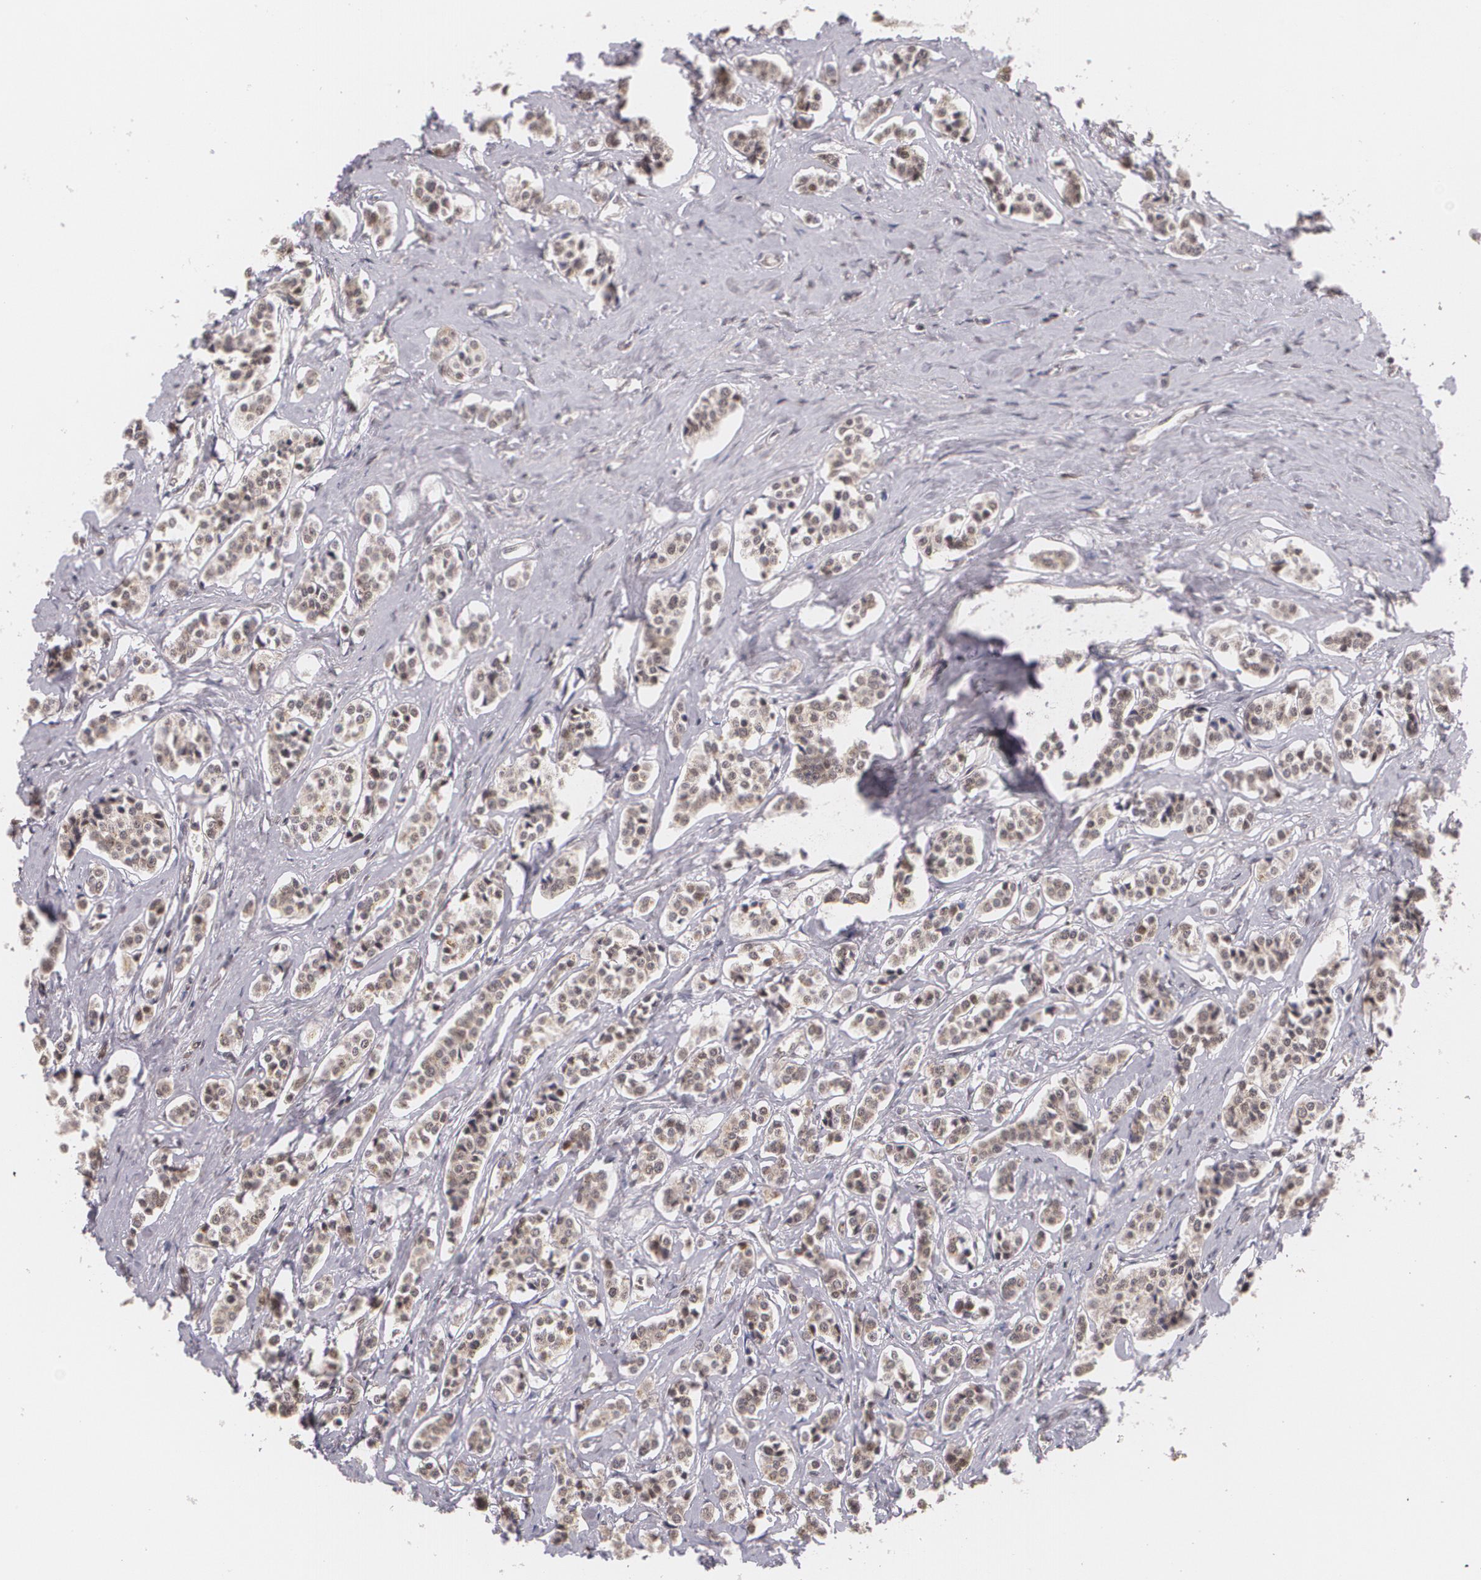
{"staining": {"intensity": "weak", "quantity": "25%-75%", "location": "cytoplasmic/membranous"}, "tissue": "carcinoid", "cell_type": "Tumor cells", "image_type": "cancer", "snomed": [{"axis": "morphology", "description": "Carcinoid, malignant, NOS"}, {"axis": "topography", "description": "Small intestine"}], "caption": "Protein staining displays weak cytoplasmic/membranous expression in about 25%-75% of tumor cells in carcinoid (malignant).", "gene": "ALX1", "patient": {"sex": "male", "age": 63}}